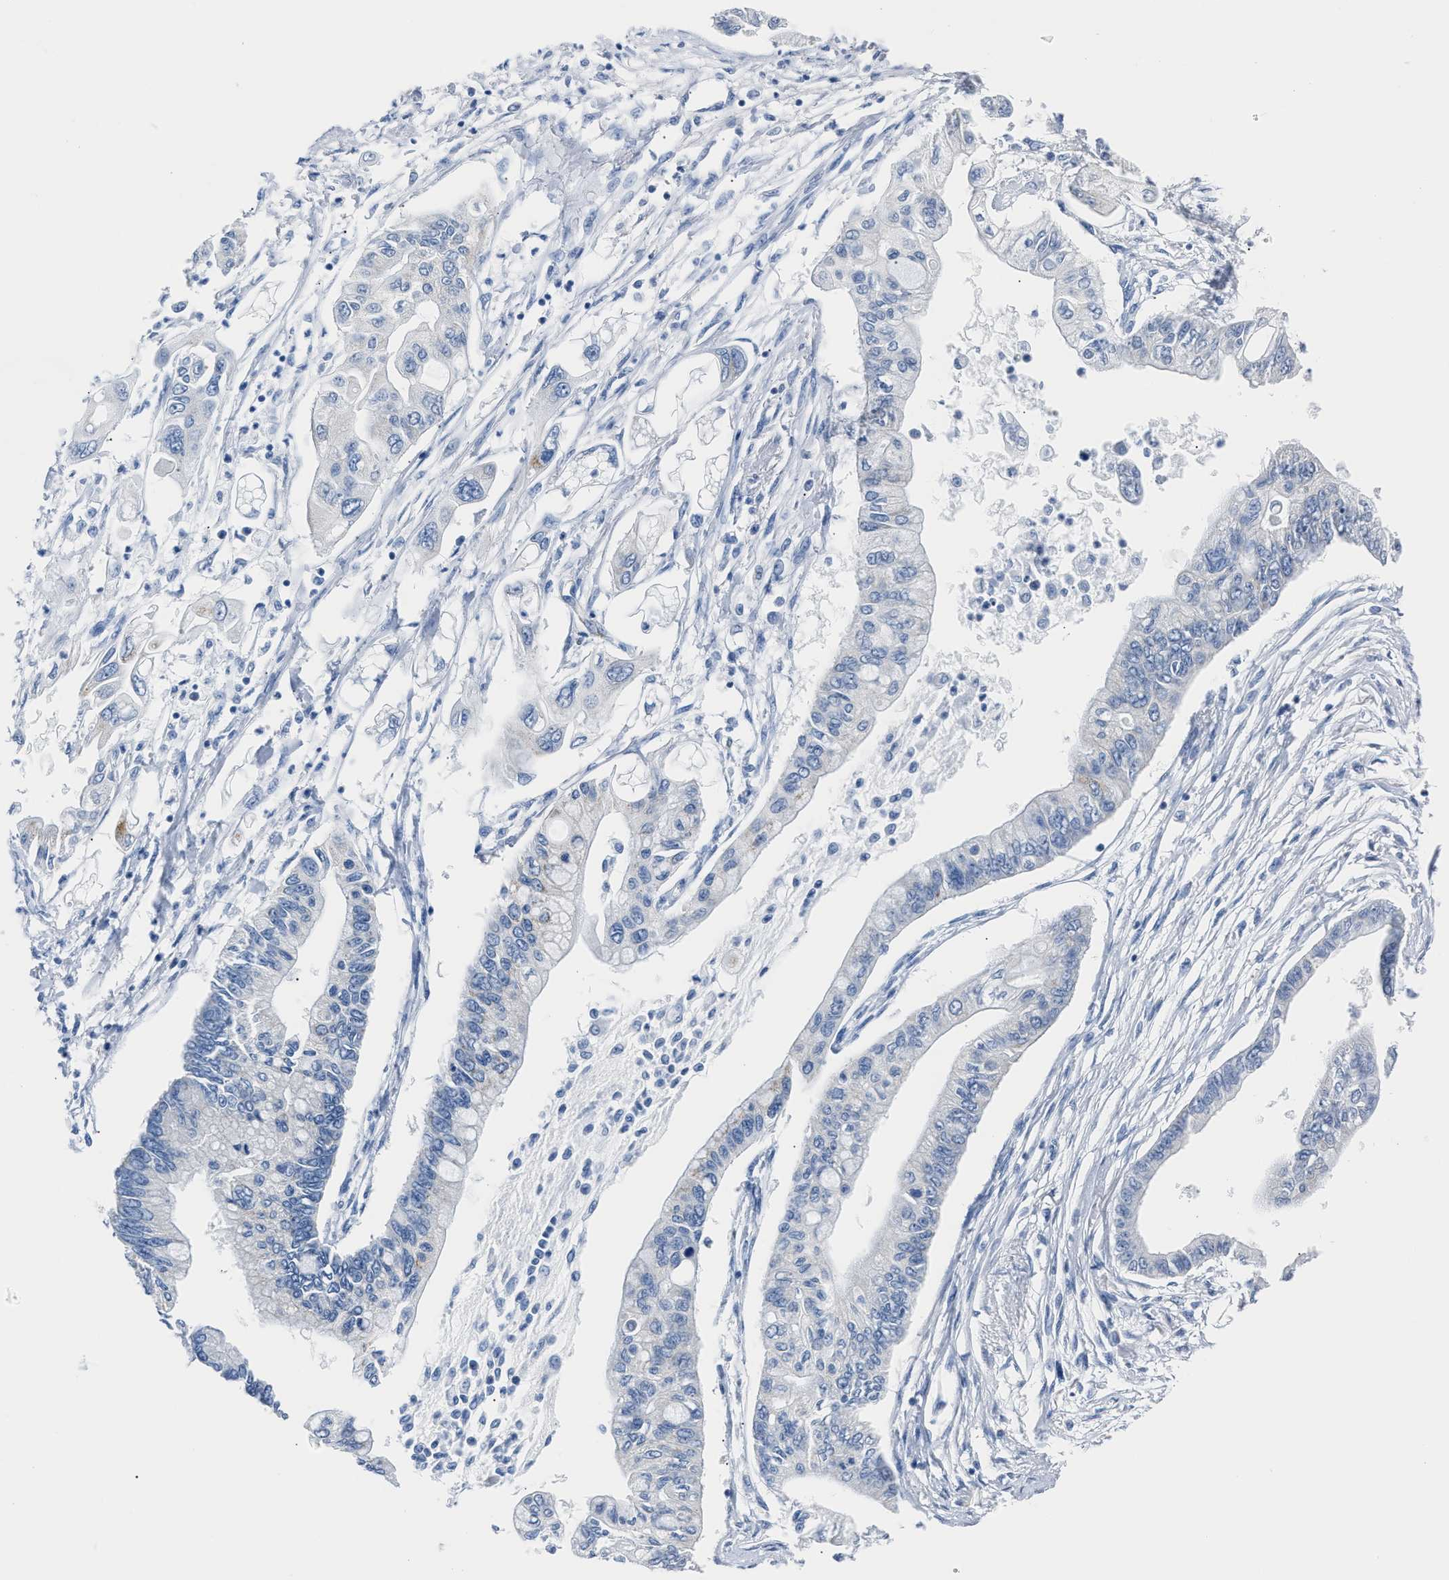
{"staining": {"intensity": "negative", "quantity": "none", "location": "none"}, "tissue": "pancreatic cancer", "cell_type": "Tumor cells", "image_type": "cancer", "snomed": [{"axis": "morphology", "description": "Adenocarcinoma, NOS"}, {"axis": "topography", "description": "Pancreas"}], "caption": "There is no significant staining in tumor cells of pancreatic adenocarcinoma.", "gene": "AMACR", "patient": {"sex": "female", "age": 77}}